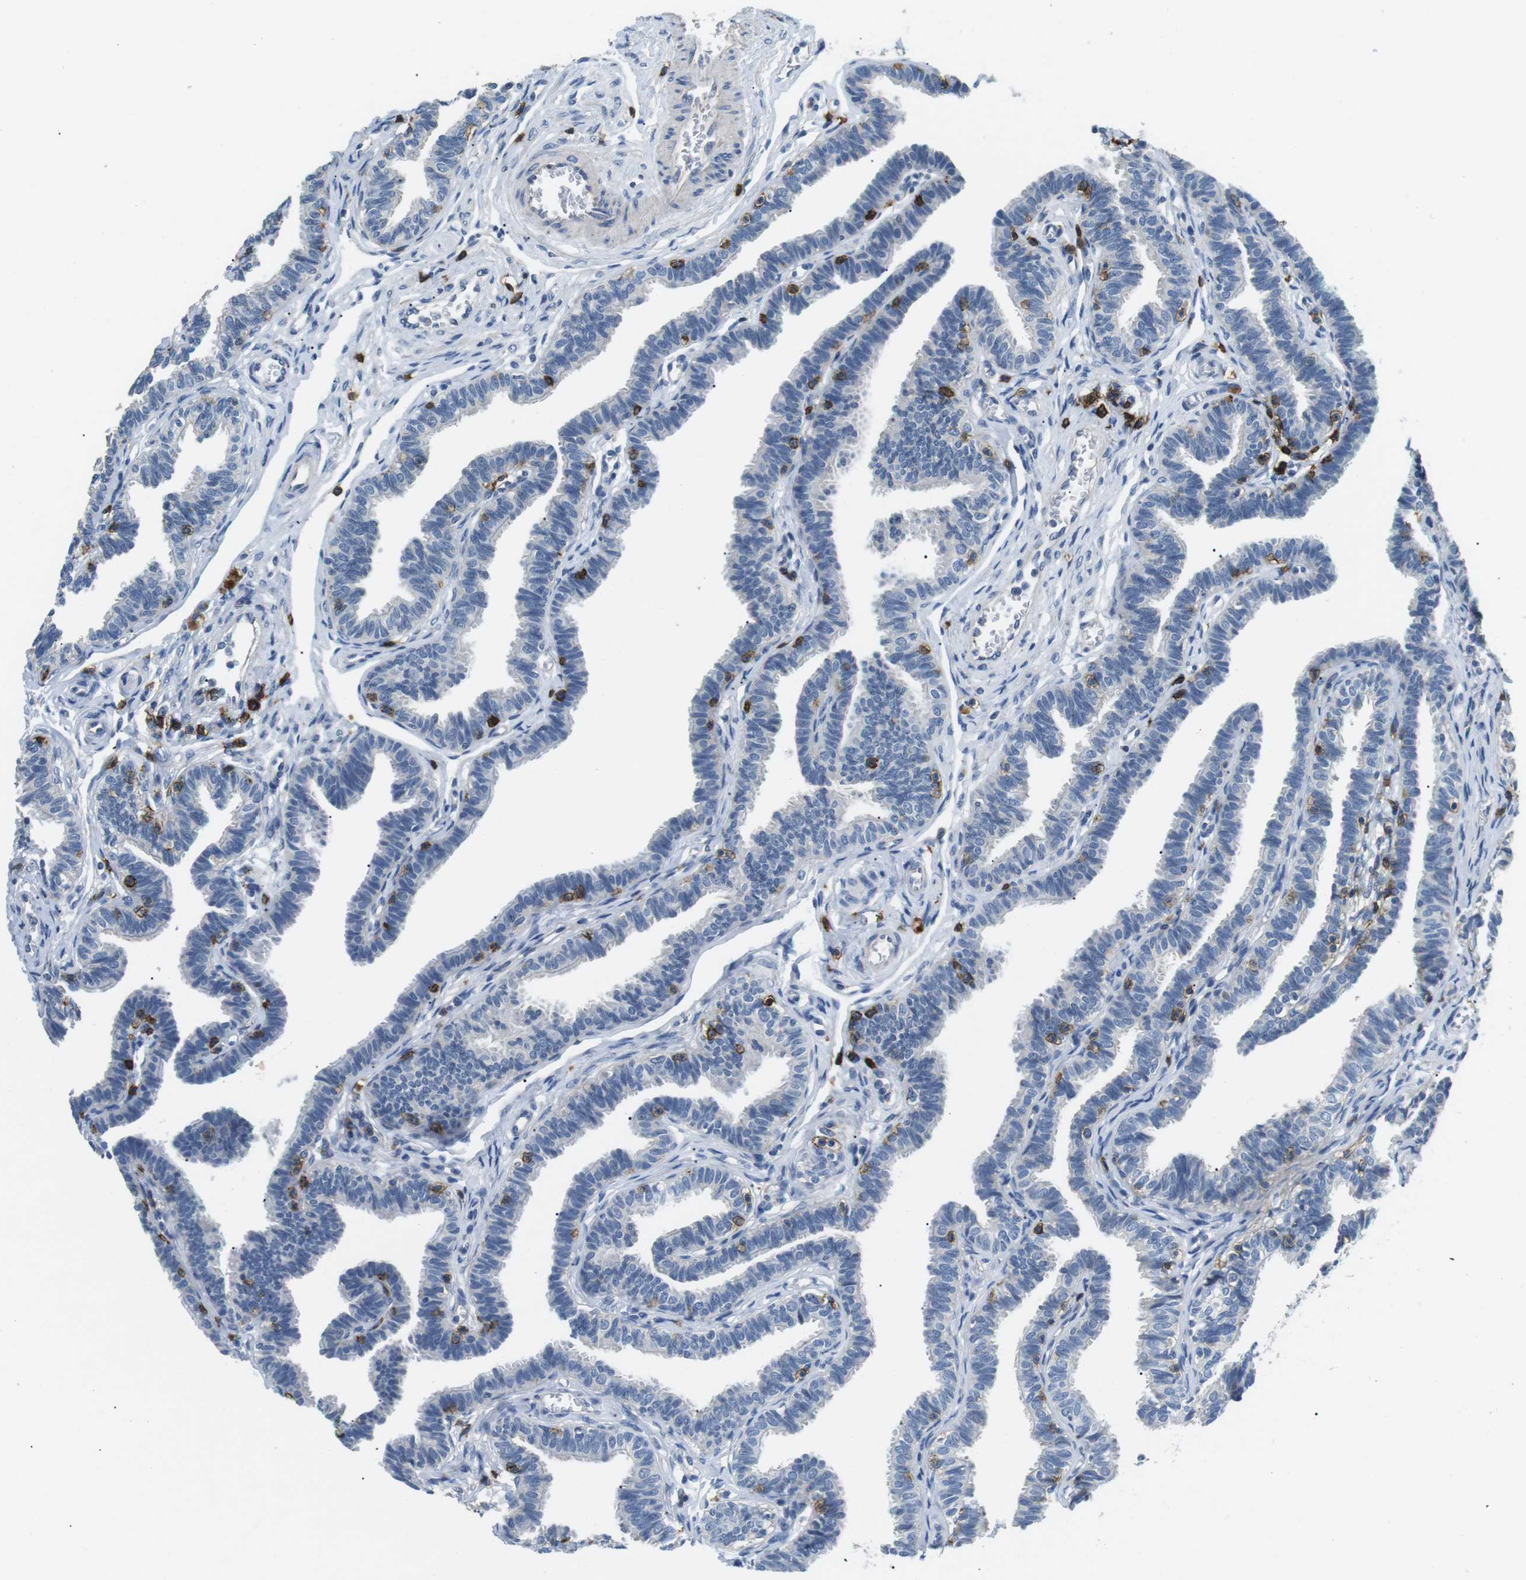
{"staining": {"intensity": "negative", "quantity": "none", "location": "none"}, "tissue": "fallopian tube", "cell_type": "Glandular cells", "image_type": "normal", "snomed": [{"axis": "morphology", "description": "Normal tissue, NOS"}, {"axis": "topography", "description": "Fallopian tube"}, {"axis": "topography", "description": "Ovary"}], "caption": "Immunohistochemical staining of benign human fallopian tube exhibits no significant expression in glandular cells. (Stains: DAB IHC with hematoxylin counter stain, Microscopy: brightfield microscopy at high magnification).", "gene": "CD6", "patient": {"sex": "female", "age": 23}}